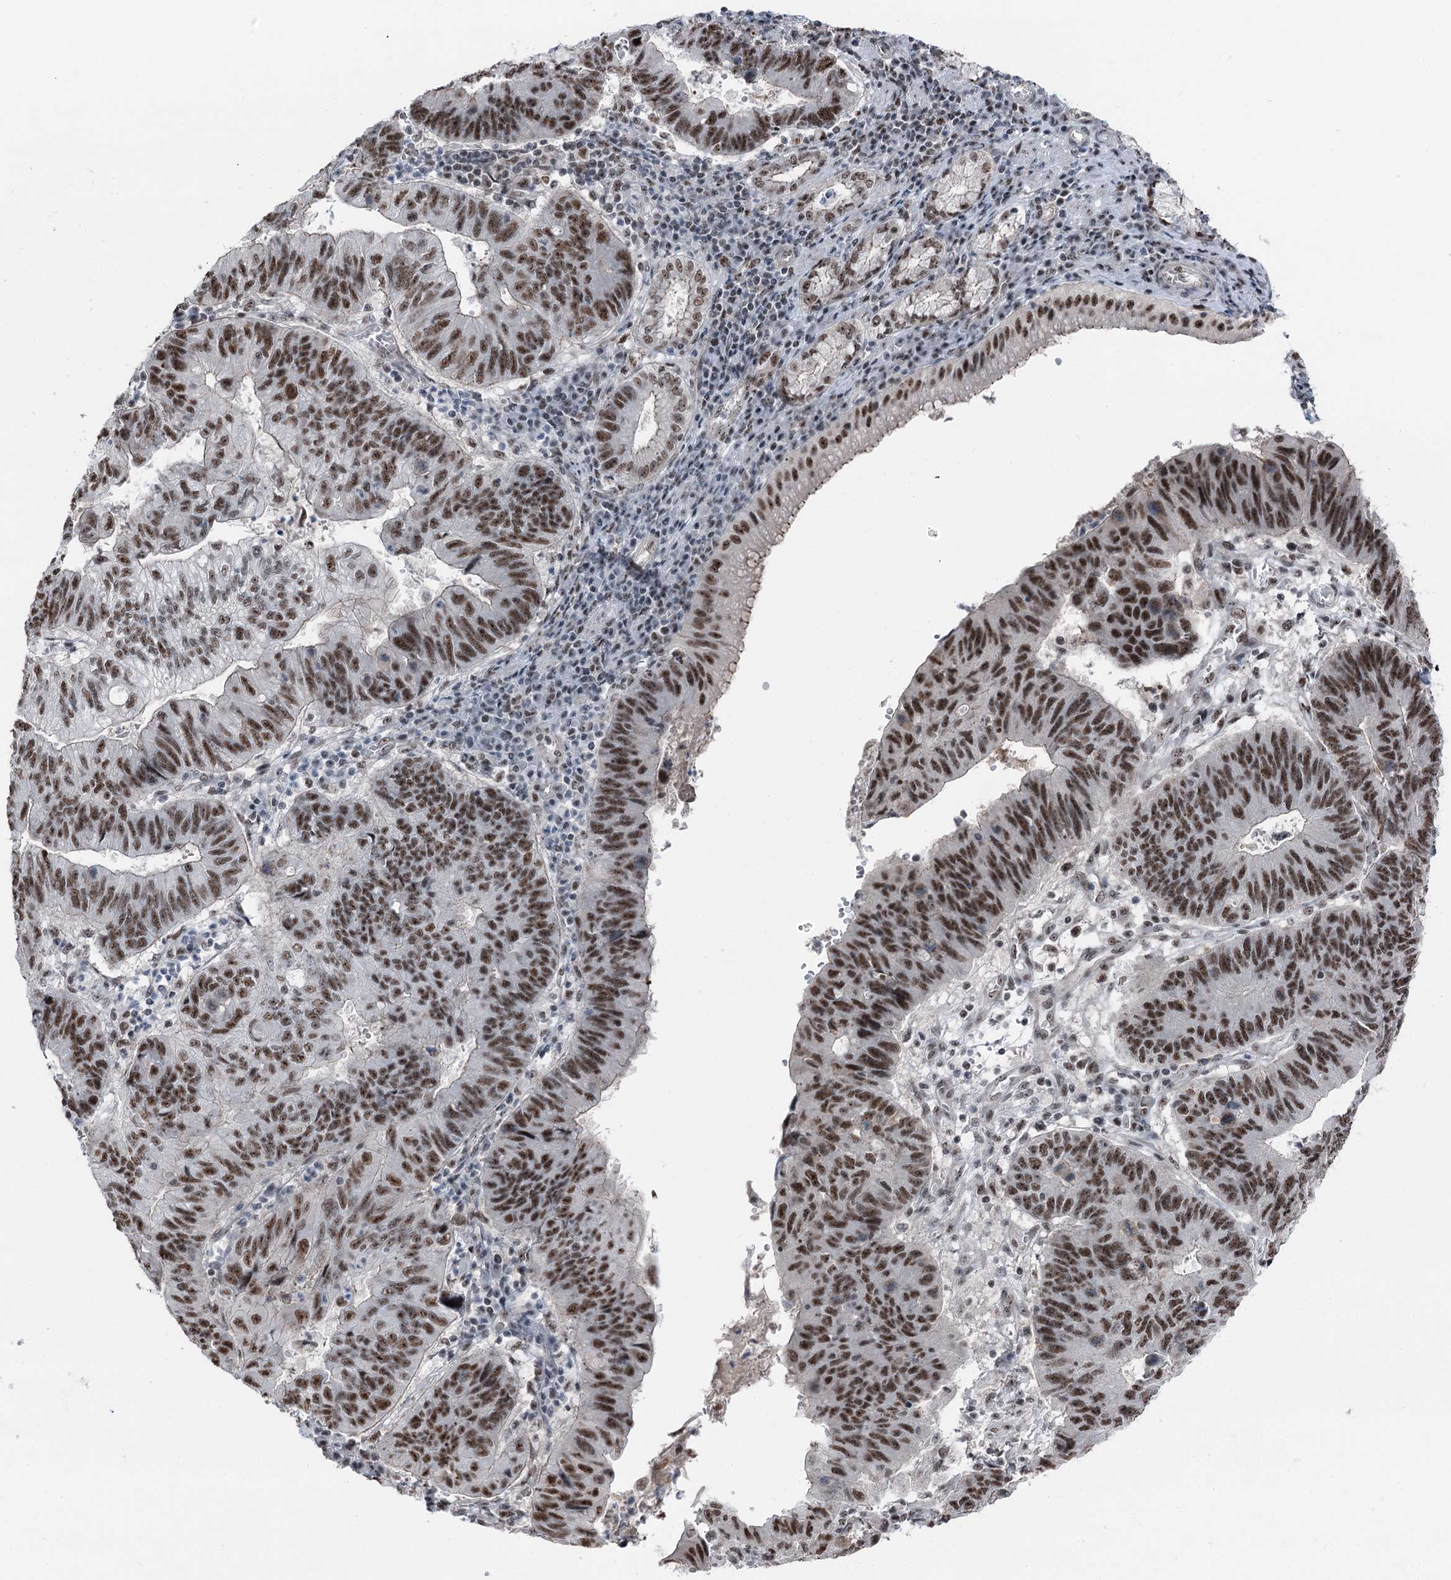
{"staining": {"intensity": "moderate", "quantity": ">75%", "location": "nuclear"}, "tissue": "stomach cancer", "cell_type": "Tumor cells", "image_type": "cancer", "snomed": [{"axis": "morphology", "description": "Adenocarcinoma, NOS"}, {"axis": "topography", "description": "Stomach"}], "caption": "Human stomach adenocarcinoma stained with a brown dye reveals moderate nuclear positive staining in about >75% of tumor cells.", "gene": "POLR2H", "patient": {"sex": "male", "age": 59}}